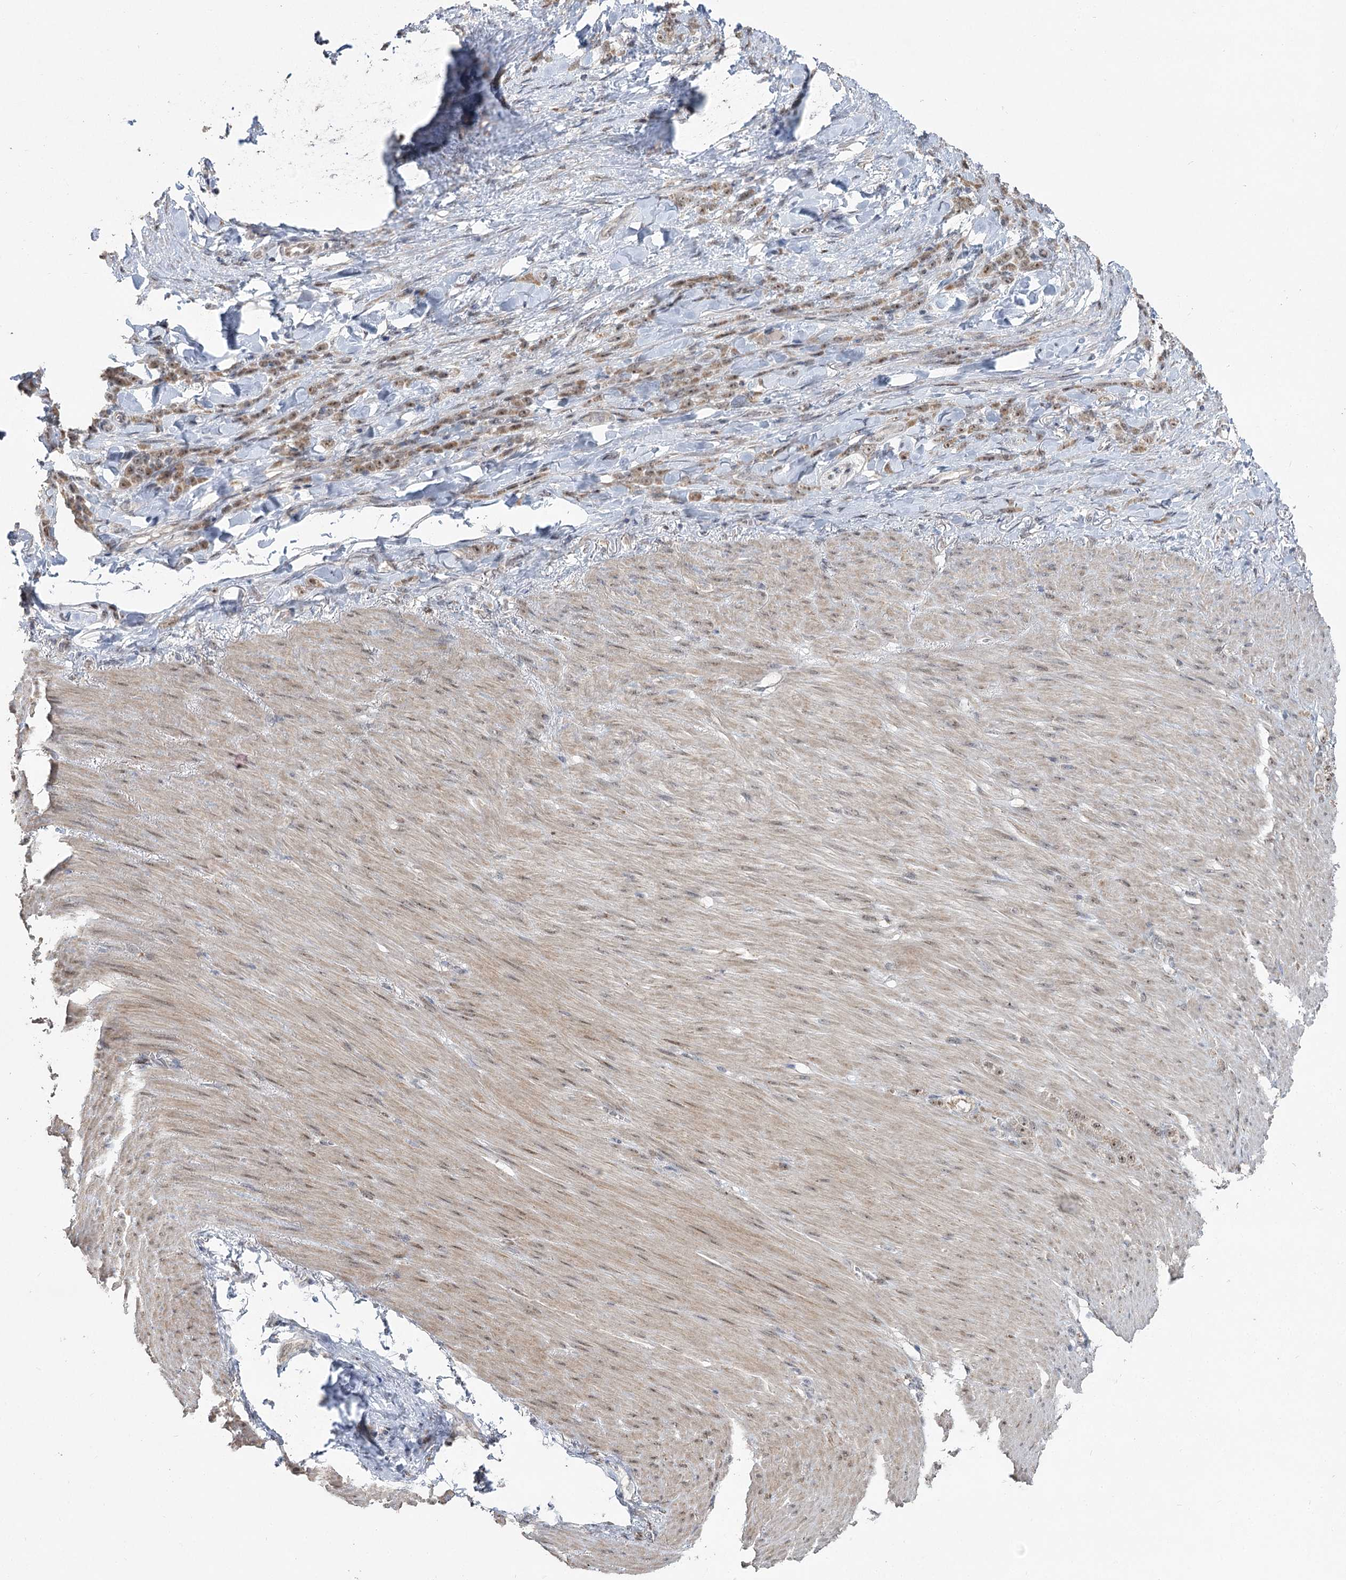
{"staining": {"intensity": "moderate", "quantity": ">75%", "location": "cytoplasmic/membranous,nuclear"}, "tissue": "stomach cancer", "cell_type": "Tumor cells", "image_type": "cancer", "snomed": [{"axis": "morphology", "description": "Normal tissue, NOS"}, {"axis": "morphology", "description": "Adenocarcinoma, NOS"}, {"axis": "topography", "description": "Stomach"}], "caption": "The histopathology image shows staining of adenocarcinoma (stomach), revealing moderate cytoplasmic/membranous and nuclear protein expression (brown color) within tumor cells.", "gene": "RUFY4", "patient": {"sex": "male", "age": 82}}